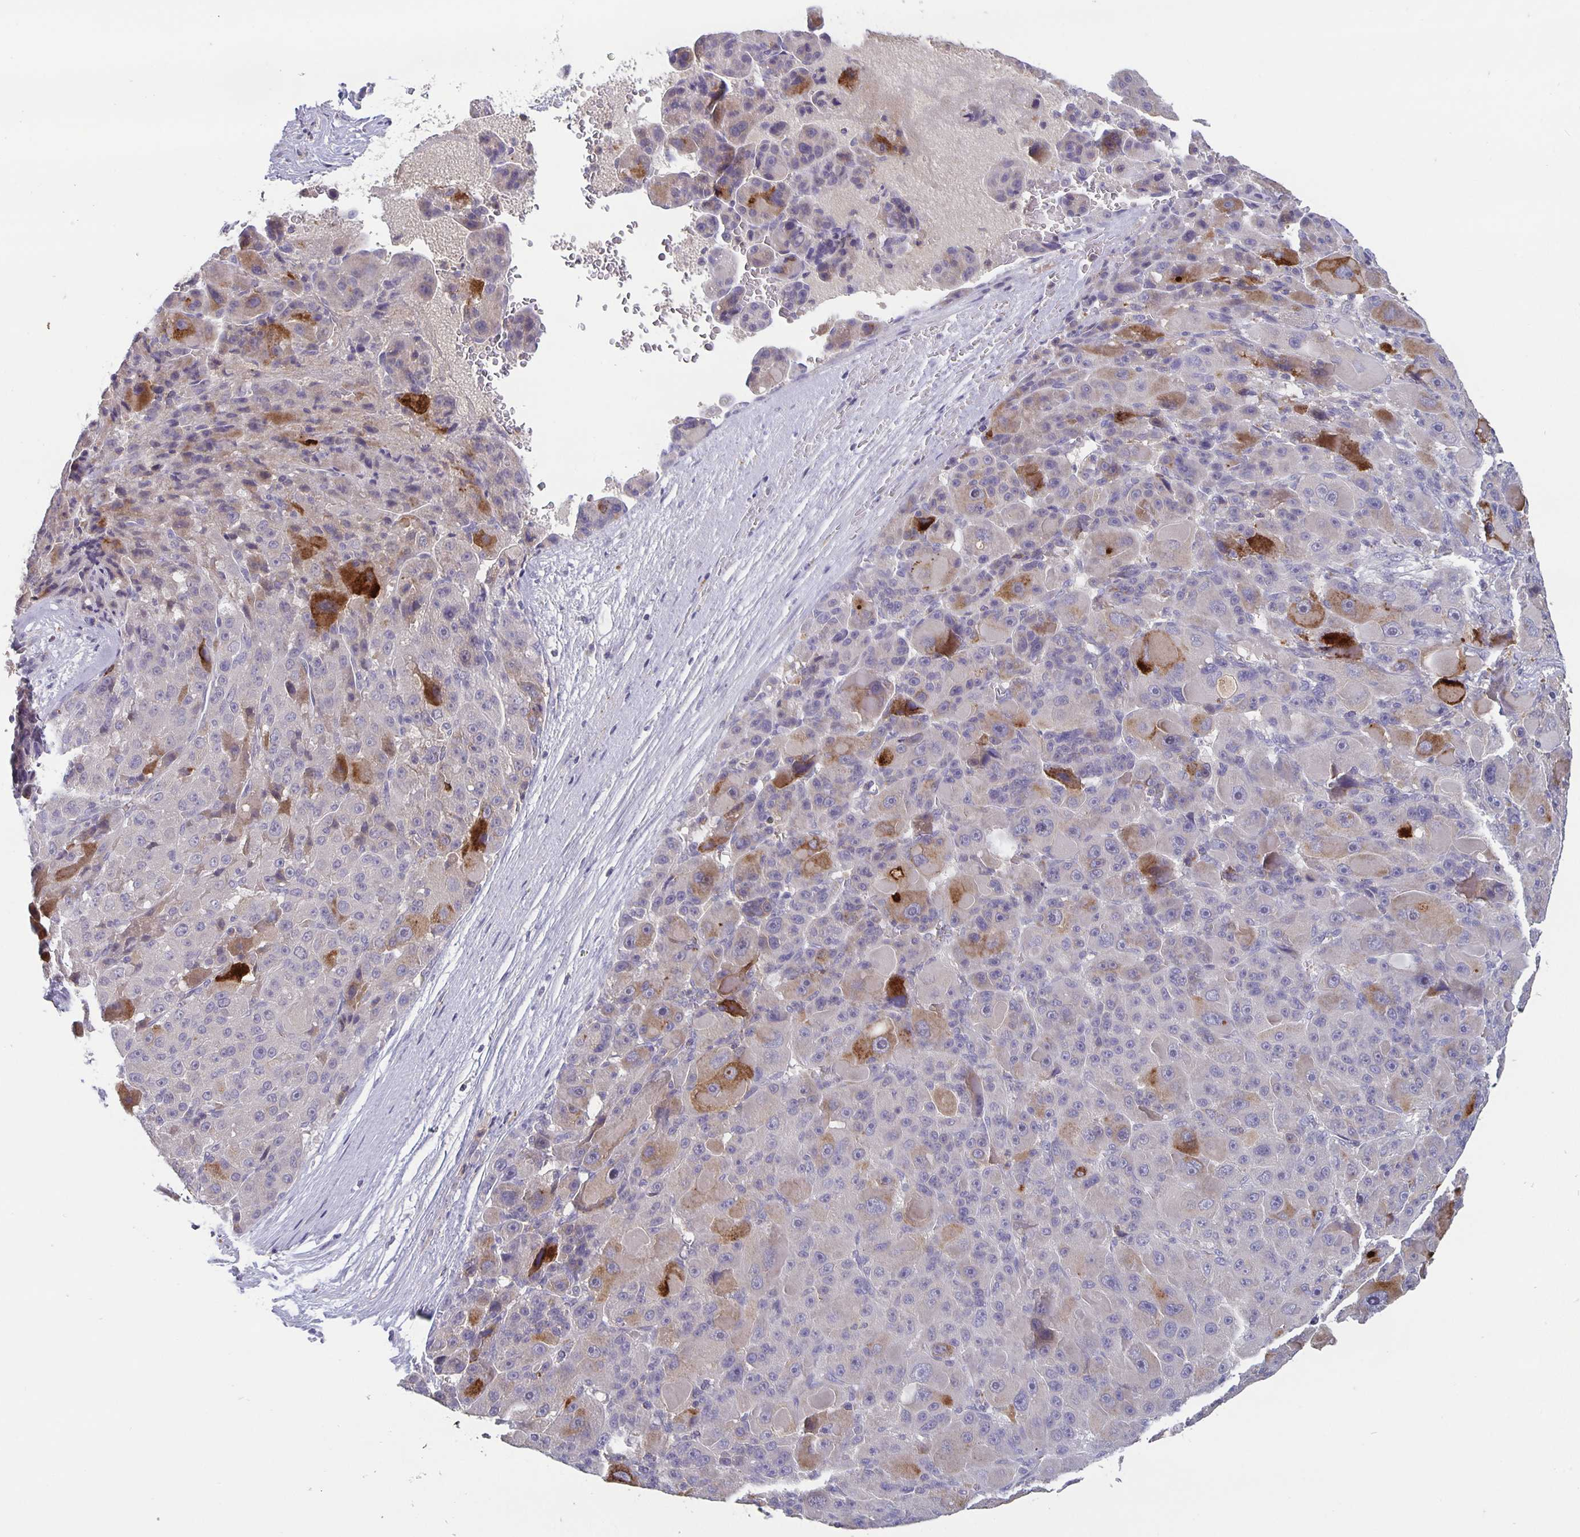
{"staining": {"intensity": "negative", "quantity": "none", "location": "none"}, "tissue": "liver cancer", "cell_type": "Tumor cells", "image_type": "cancer", "snomed": [{"axis": "morphology", "description": "Carcinoma, Hepatocellular, NOS"}, {"axis": "topography", "description": "Liver"}], "caption": "An image of hepatocellular carcinoma (liver) stained for a protein shows no brown staining in tumor cells.", "gene": "GDF15", "patient": {"sex": "male", "age": 76}}